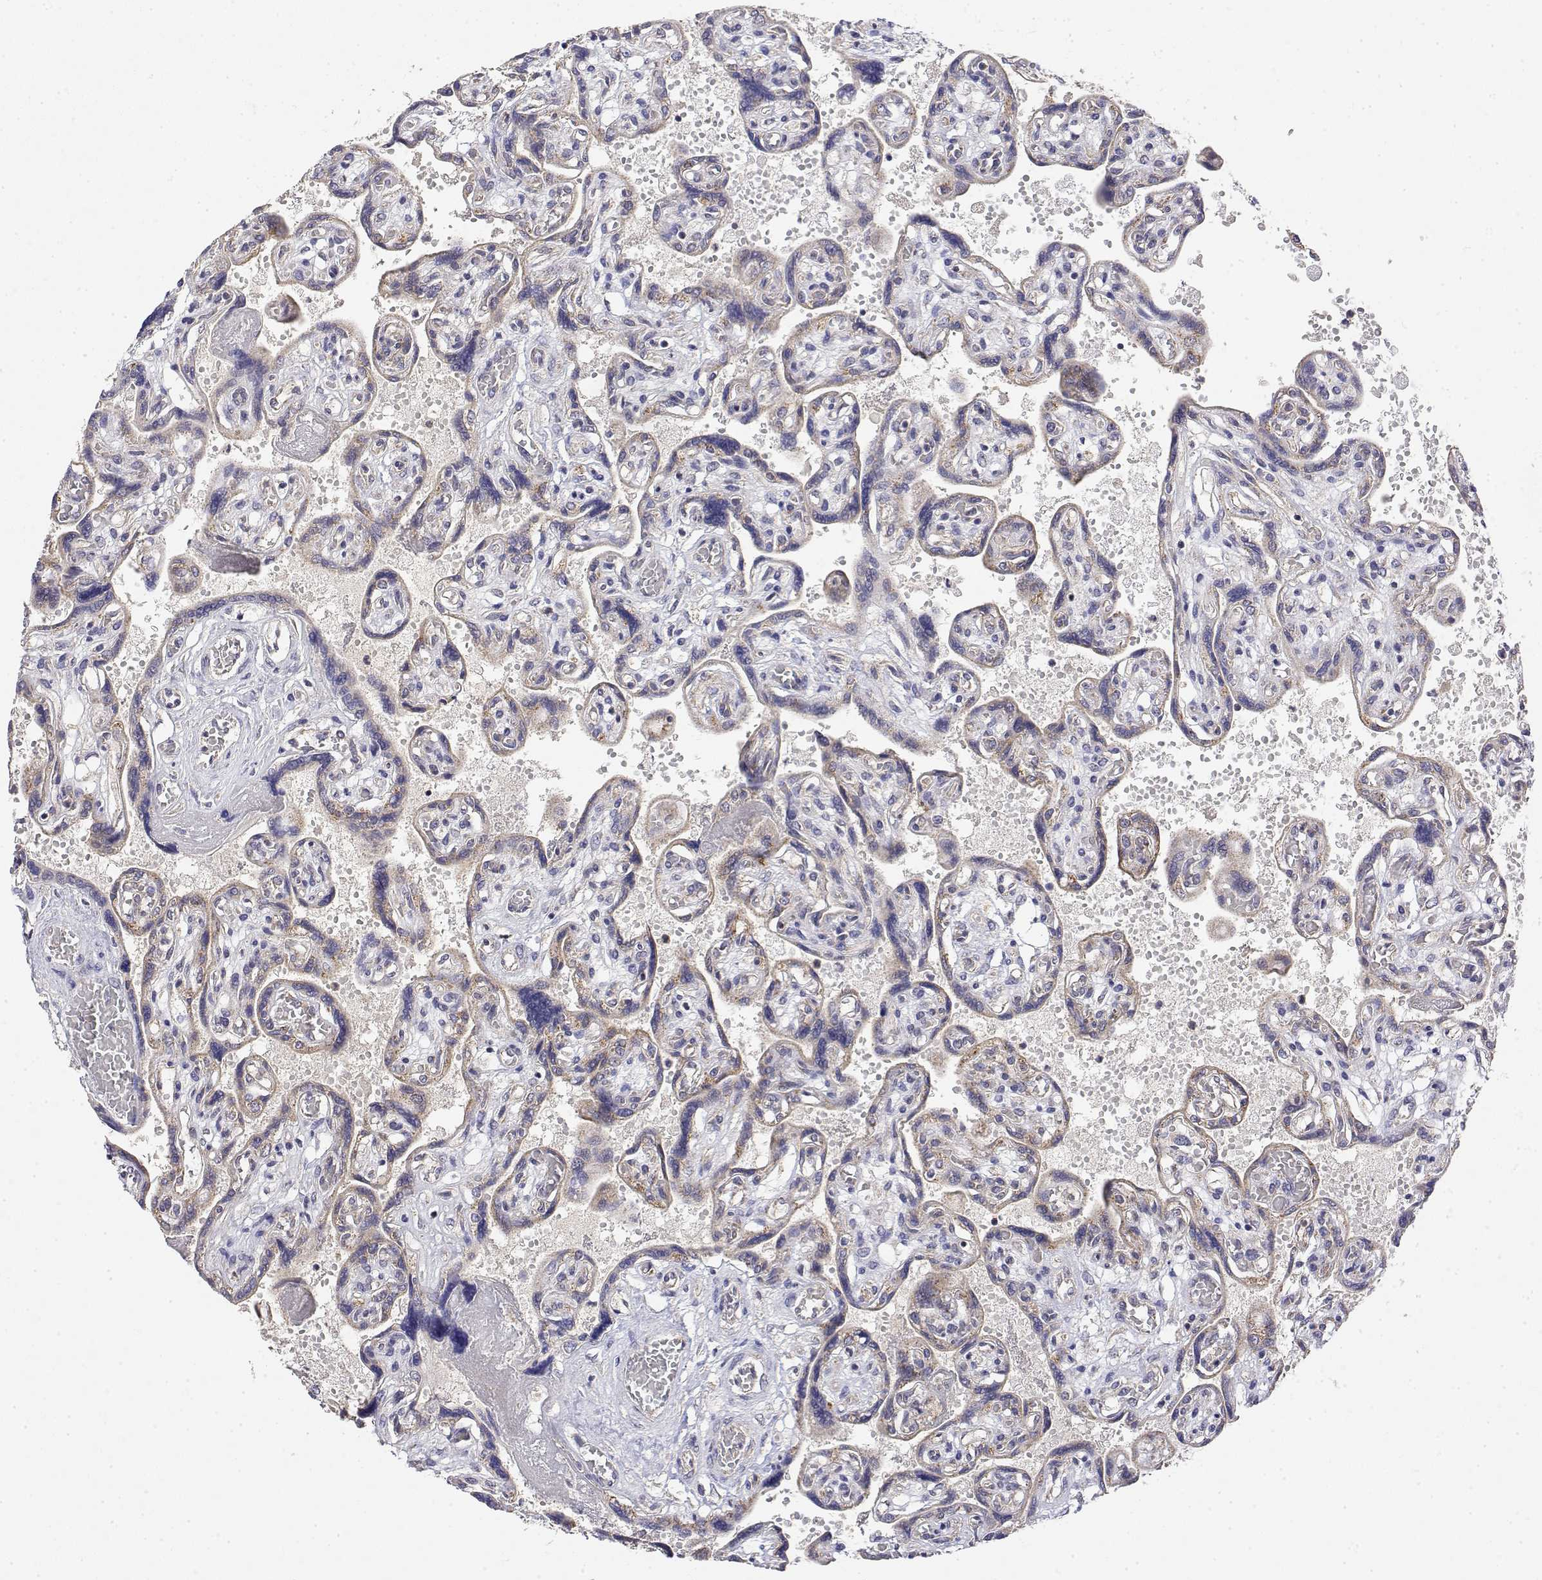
{"staining": {"intensity": "weak", "quantity": "25%-75%", "location": "cytoplasmic/membranous"}, "tissue": "placenta", "cell_type": "Decidual cells", "image_type": "normal", "snomed": [{"axis": "morphology", "description": "Normal tissue, NOS"}, {"axis": "topography", "description": "Placenta"}], "caption": "The photomicrograph exhibits staining of benign placenta, revealing weak cytoplasmic/membranous protein staining (brown color) within decidual cells. Nuclei are stained in blue.", "gene": "GADD45GIP1", "patient": {"sex": "female", "age": 32}}